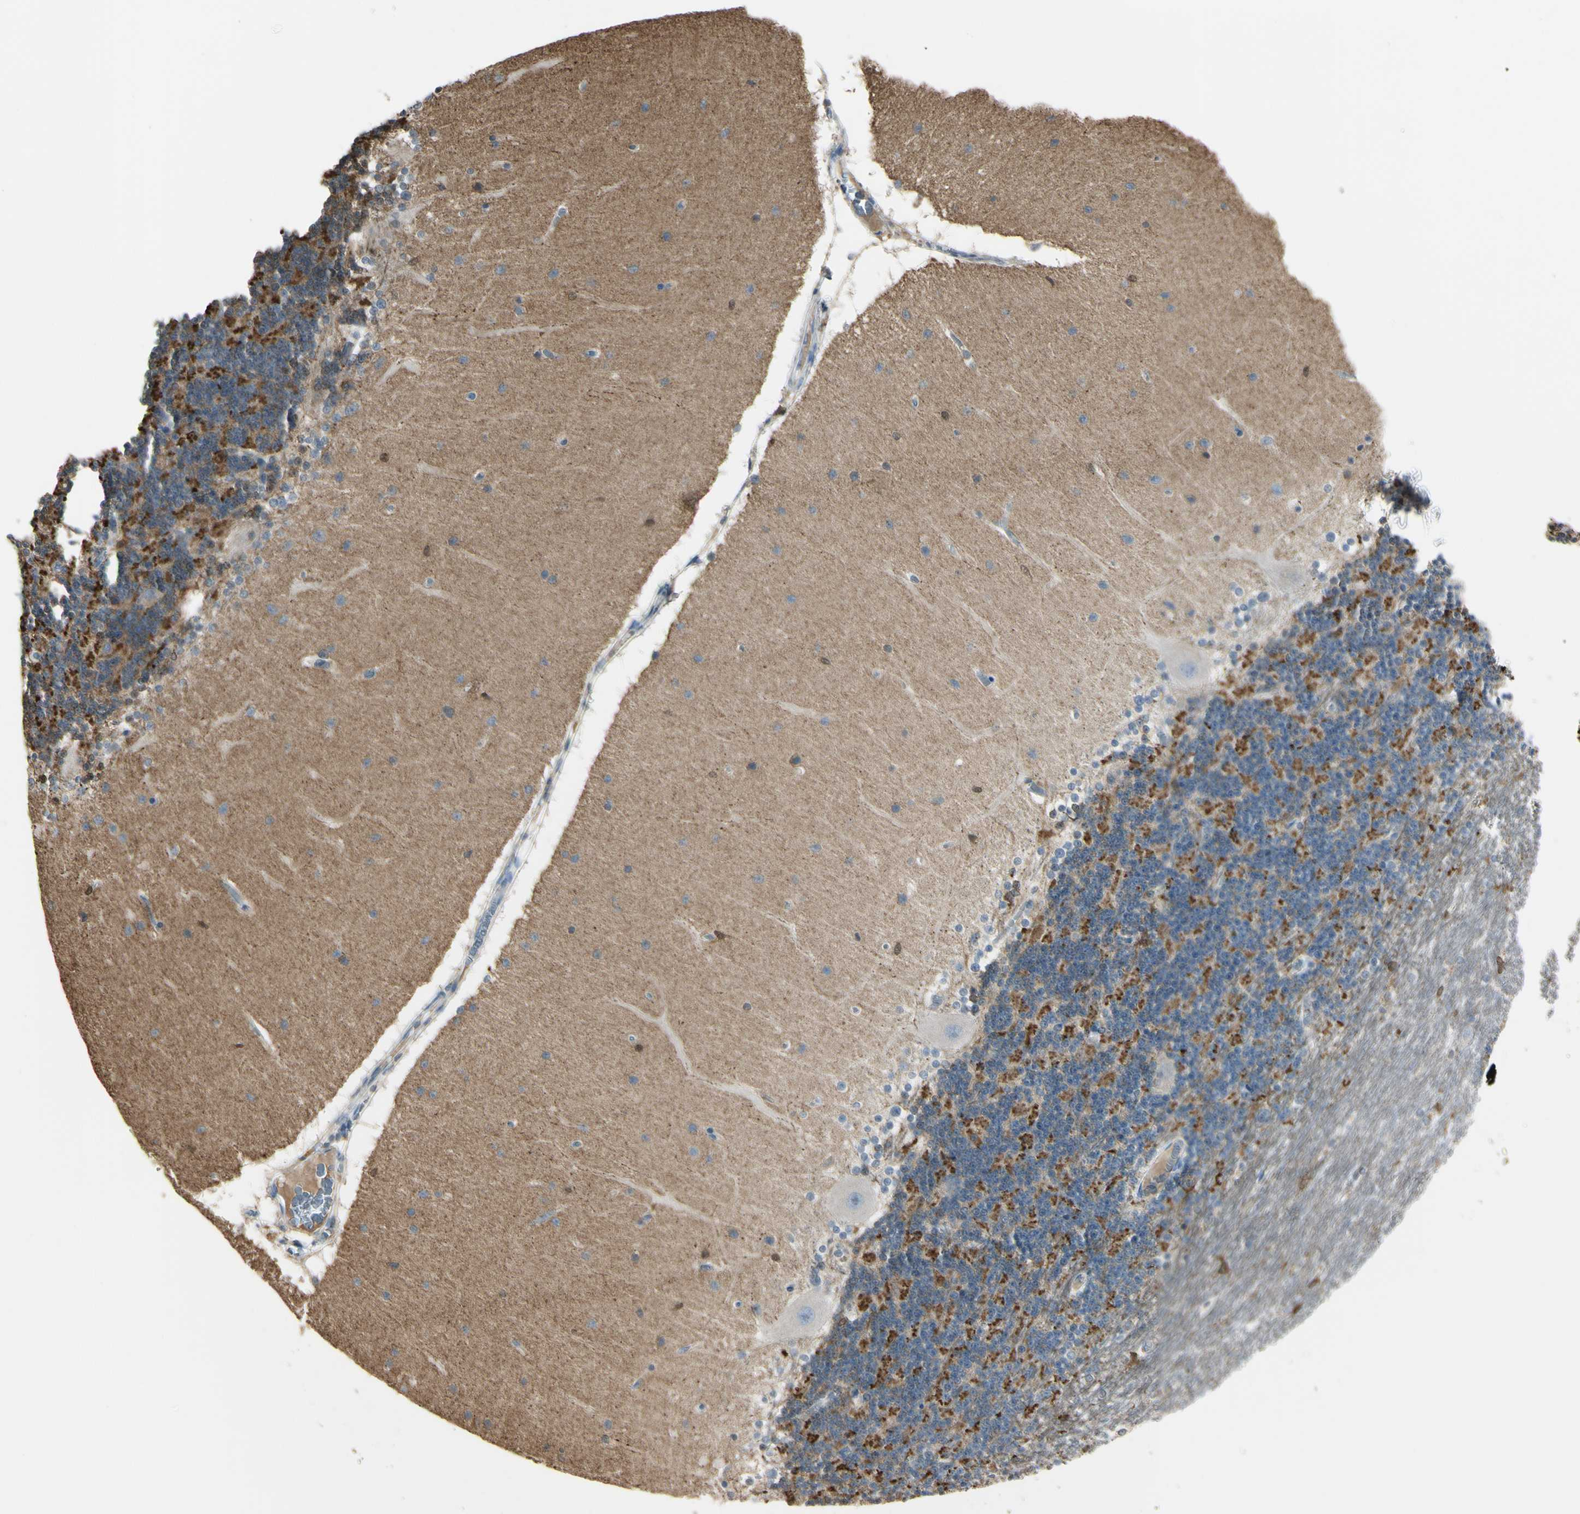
{"staining": {"intensity": "moderate", "quantity": "25%-75%", "location": "cytoplasmic/membranous"}, "tissue": "cerebellum", "cell_type": "Cells in granular layer", "image_type": "normal", "snomed": [{"axis": "morphology", "description": "Normal tissue, NOS"}, {"axis": "topography", "description": "Cerebellum"}], "caption": "DAB (3,3'-diaminobenzidine) immunohistochemical staining of benign cerebellum shows moderate cytoplasmic/membranous protein staining in about 25%-75% of cells in granular layer.", "gene": "CYRIB", "patient": {"sex": "female", "age": 54}}